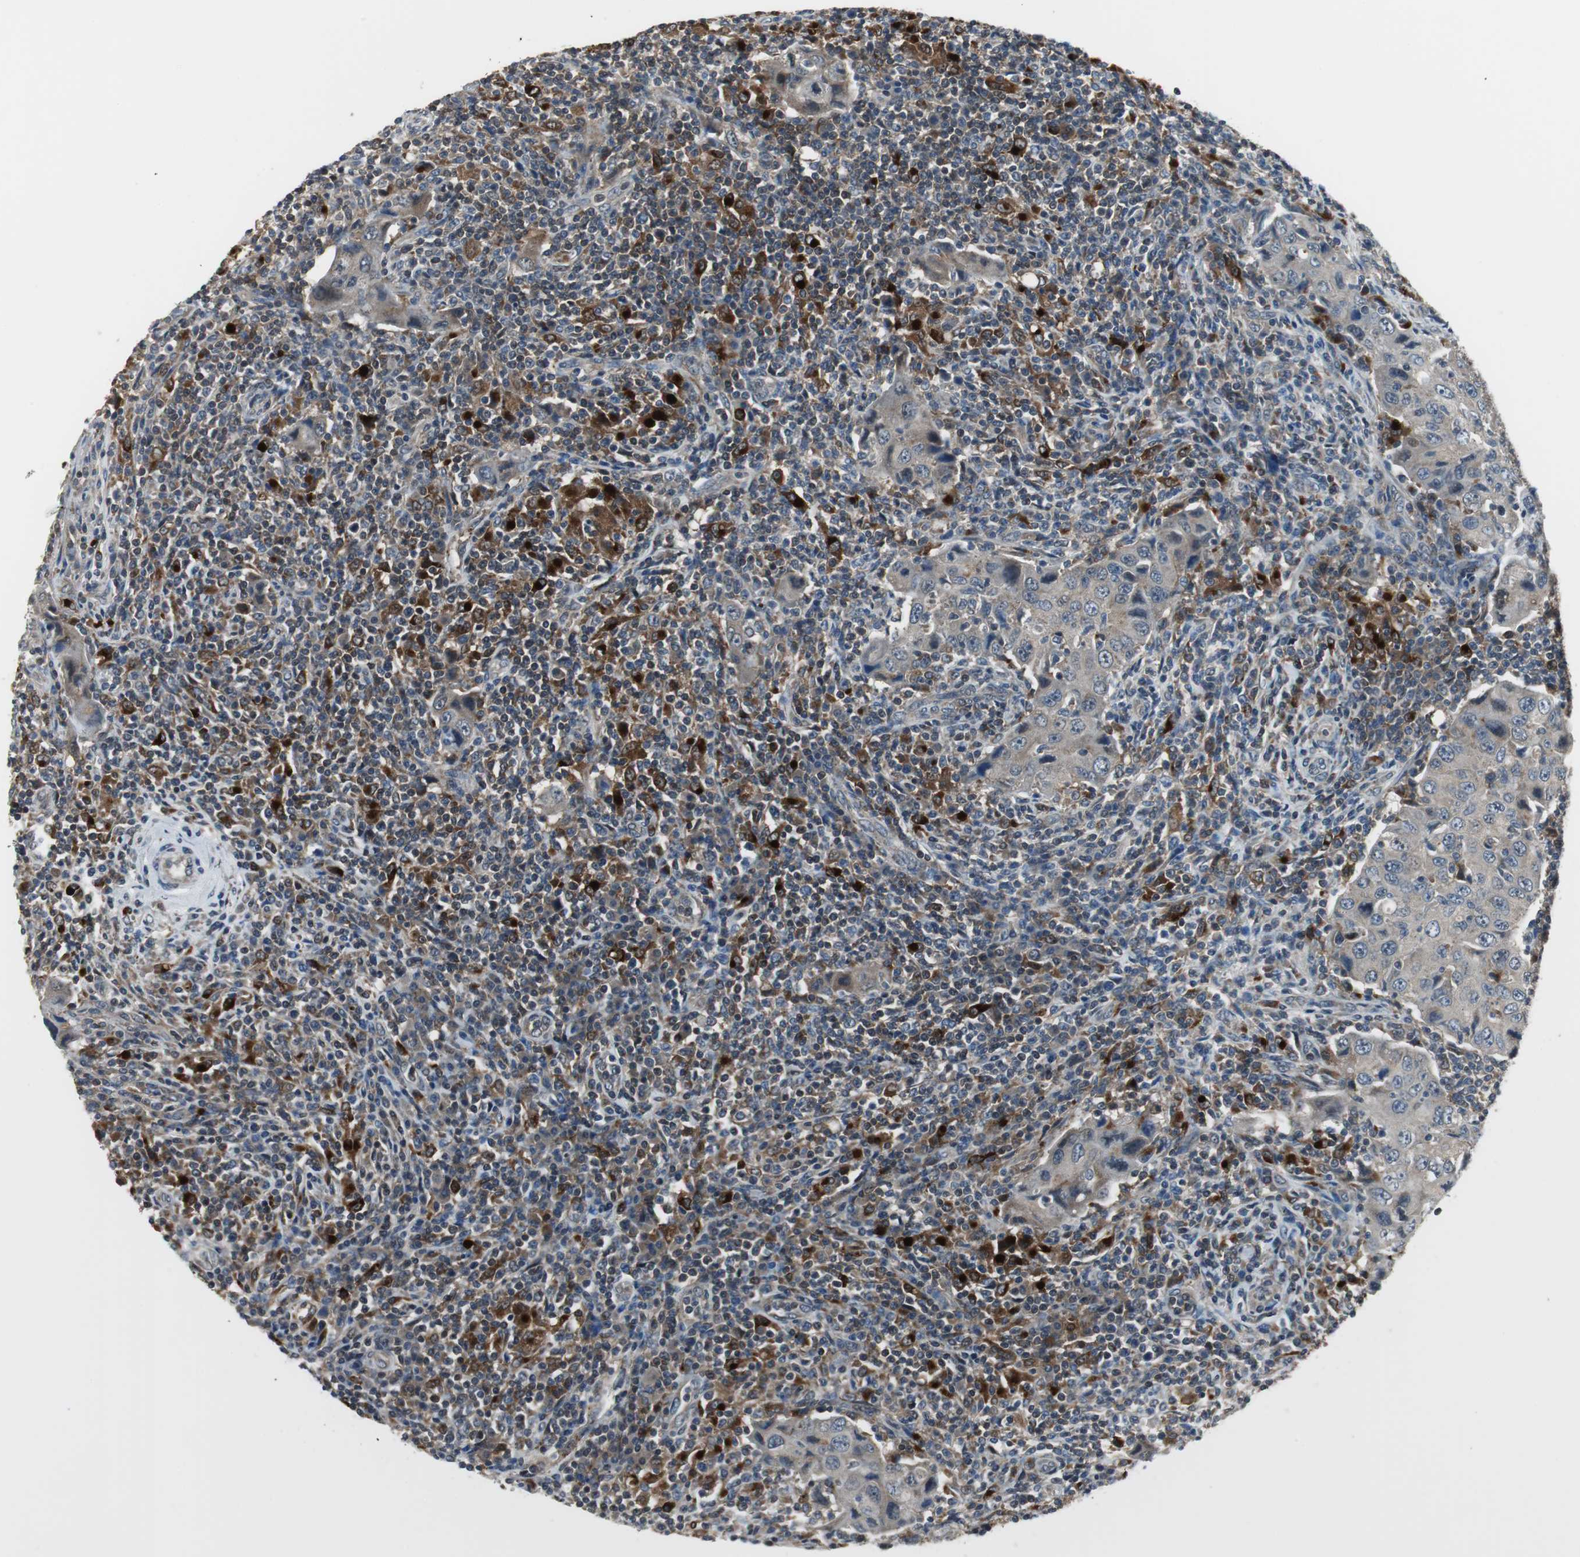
{"staining": {"intensity": "strong", "quantity": ">75%", "location": "cytoplasmic/membranous"}, "tissue": "lymph node", "cell_type": "Germinal center cells", "image_type": "normal", "snomed": [{"axis": "morphology", "description": "Normal tissue, NOS"}, {"axis": "morphology", "description": "Squamous cell carcinoma, metastatic, NOS"}, {"axis": "topography", "description": "Lymph node"}], "caption": "A brown stain highlights strong cytoplasmic/membranous expression of a protein in germinal center cells of benign human lymph node. Nuclei are stained in blue.", "gene": "NCK1", "patient": {"sex": "female", "age": 53}}